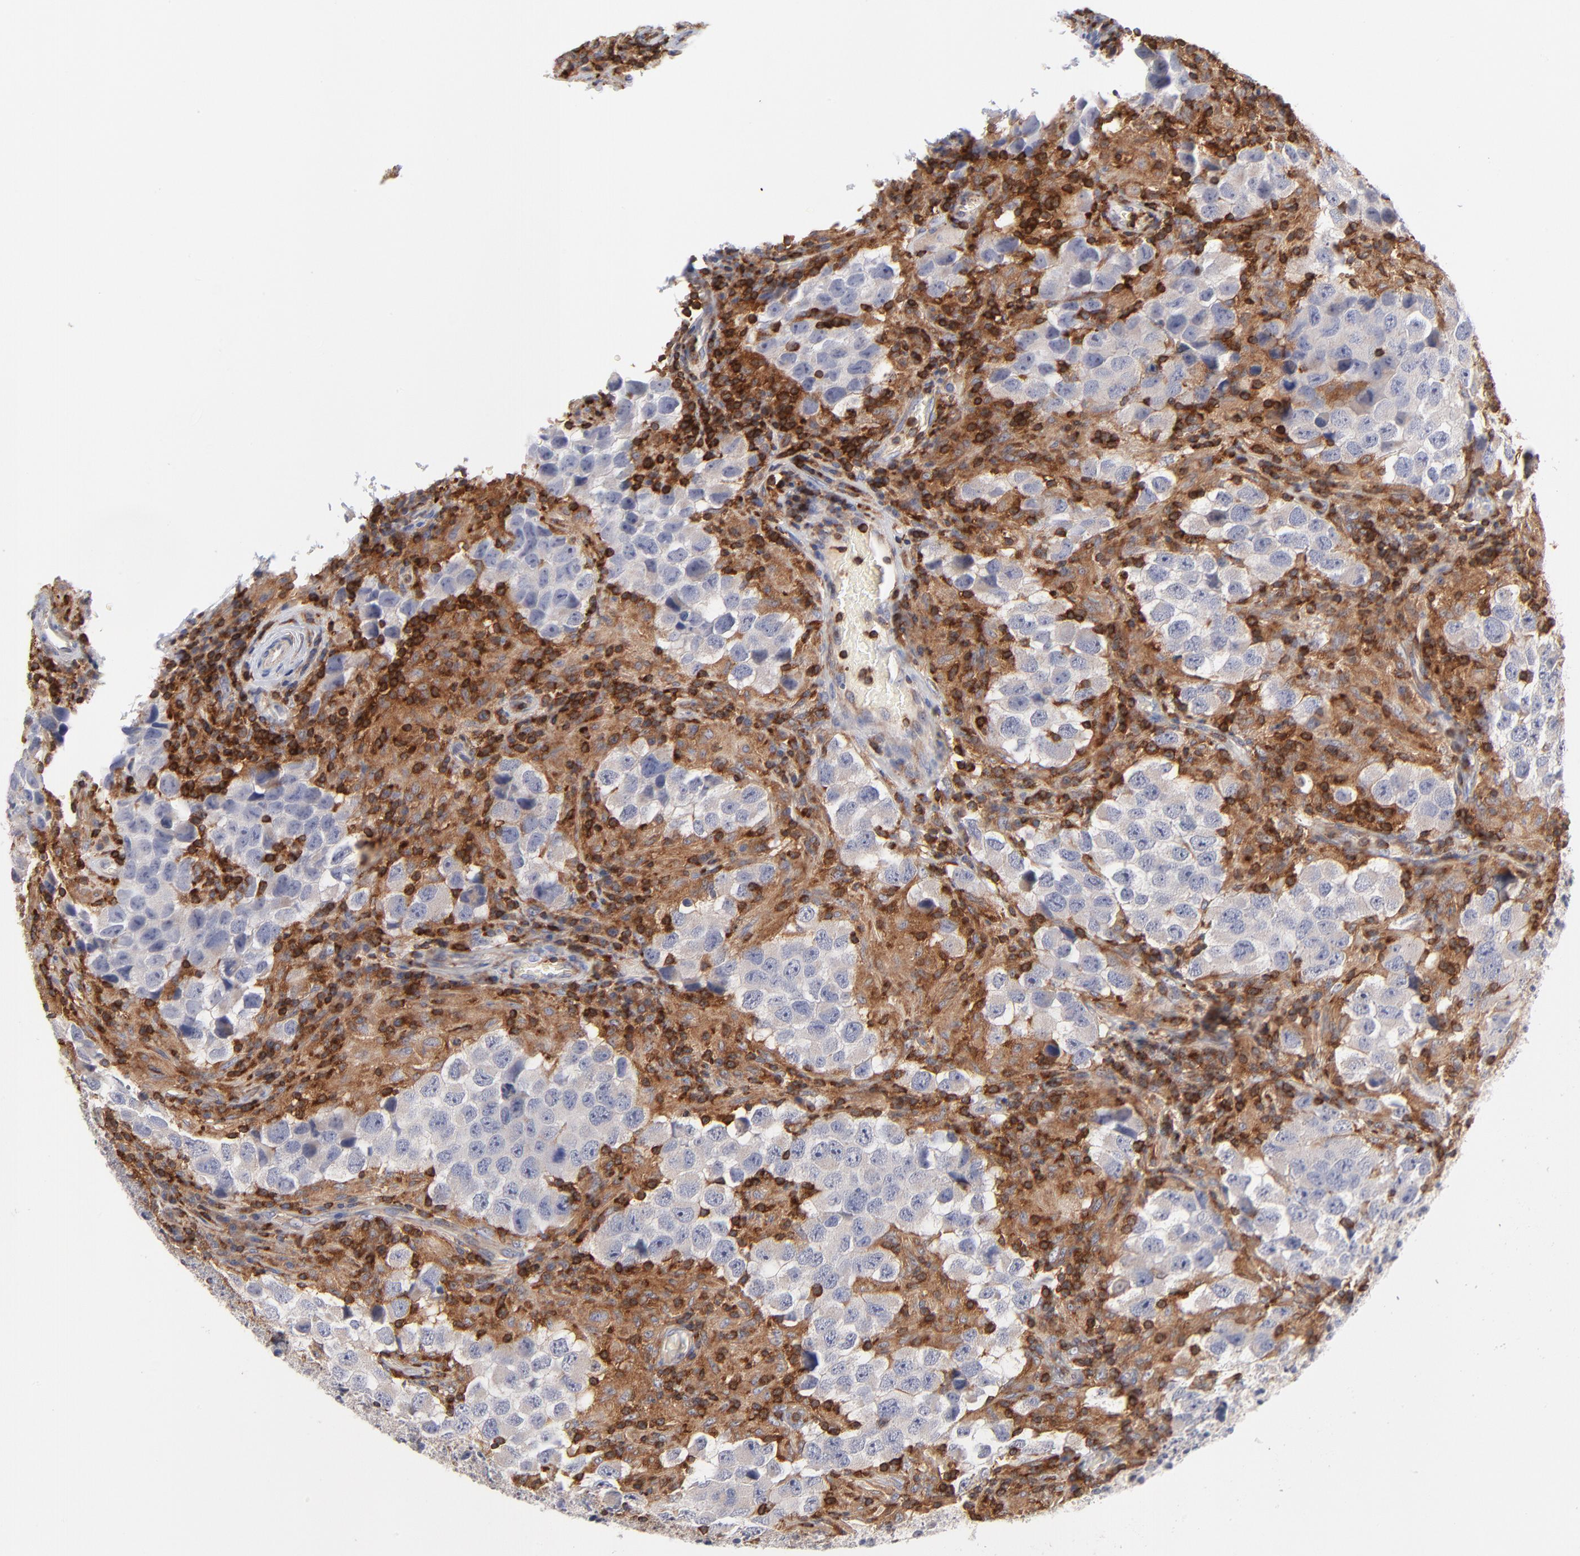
{"staining": {"intensity": "negative", "quantity": "none", "location": "none"}, "tissue": "testis cancer", "cell_type": "Tumor cells", "image_type": "cancer", "snomed": [{"axis": "morphology", "description": "Carcinoma, Embryonal, NOS"}, {"axis": "topography", "description": "Testis"}], "caption": "High power microscopy image of an immunohistochemistry (IHC) image of testis embryonal carcinoma, revealing no significant staining in tumor cells.", "gene": "WIPF1", "patient": {"sex": "male", "age": 21}}